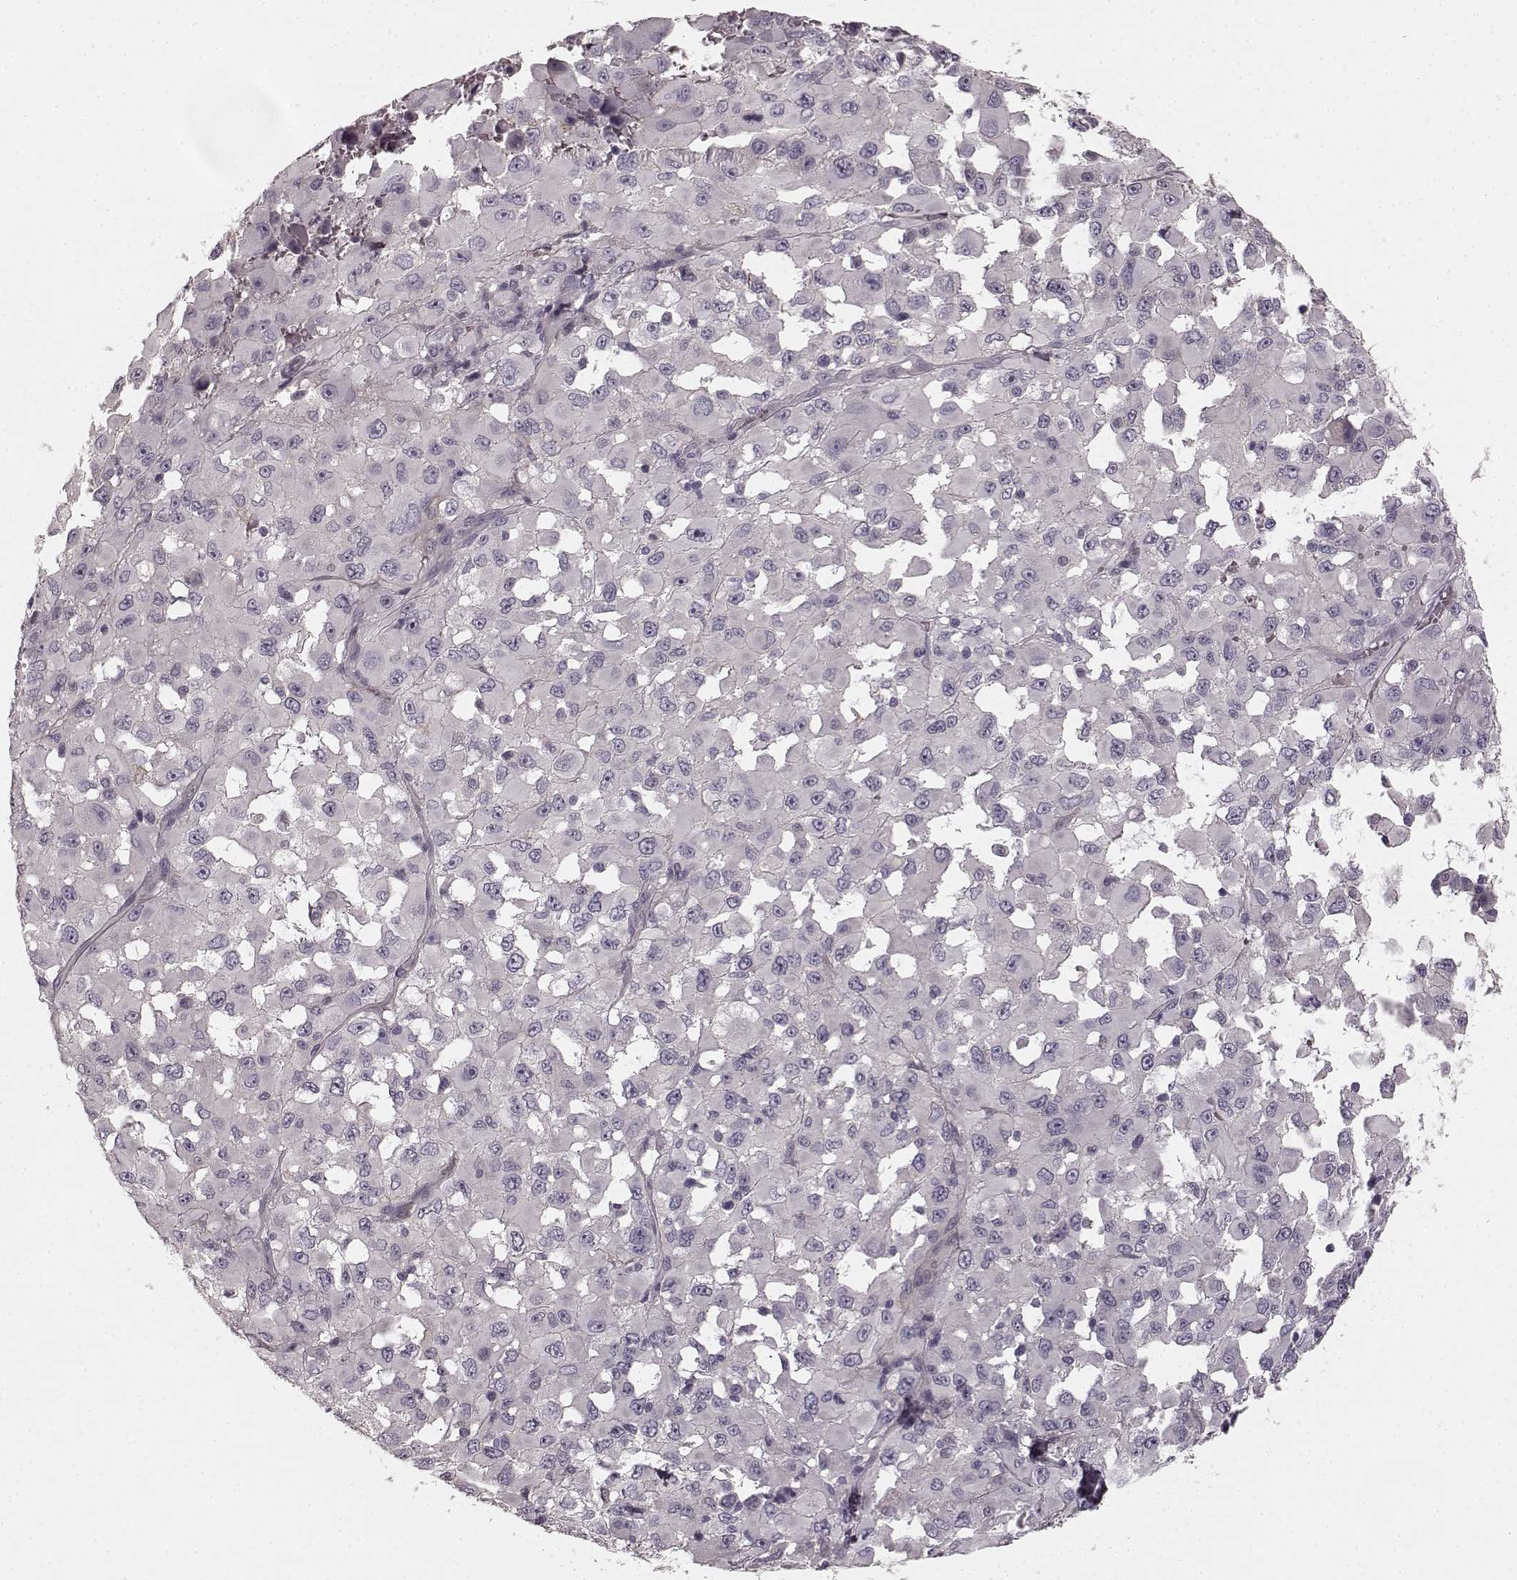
{"staining": {"intensity": "negative", "quantity": "none", "location": "none"}, "tissue": "melanoma", "cell_type": "Tumor cells", "image_type": "cancer", "snomed": [{"axis": "morphology", "description": "Malignant melanoma, Metastatic site"}, {"axis": "topography", "description": "Lymph node"}], "caption": "Protein analysis of melanoma demonstrates no significant staining in tumor cells. Nuclei are stained in blue.", "gene": "PRKCE", "patient": {"sex": "male", "age": 50}}